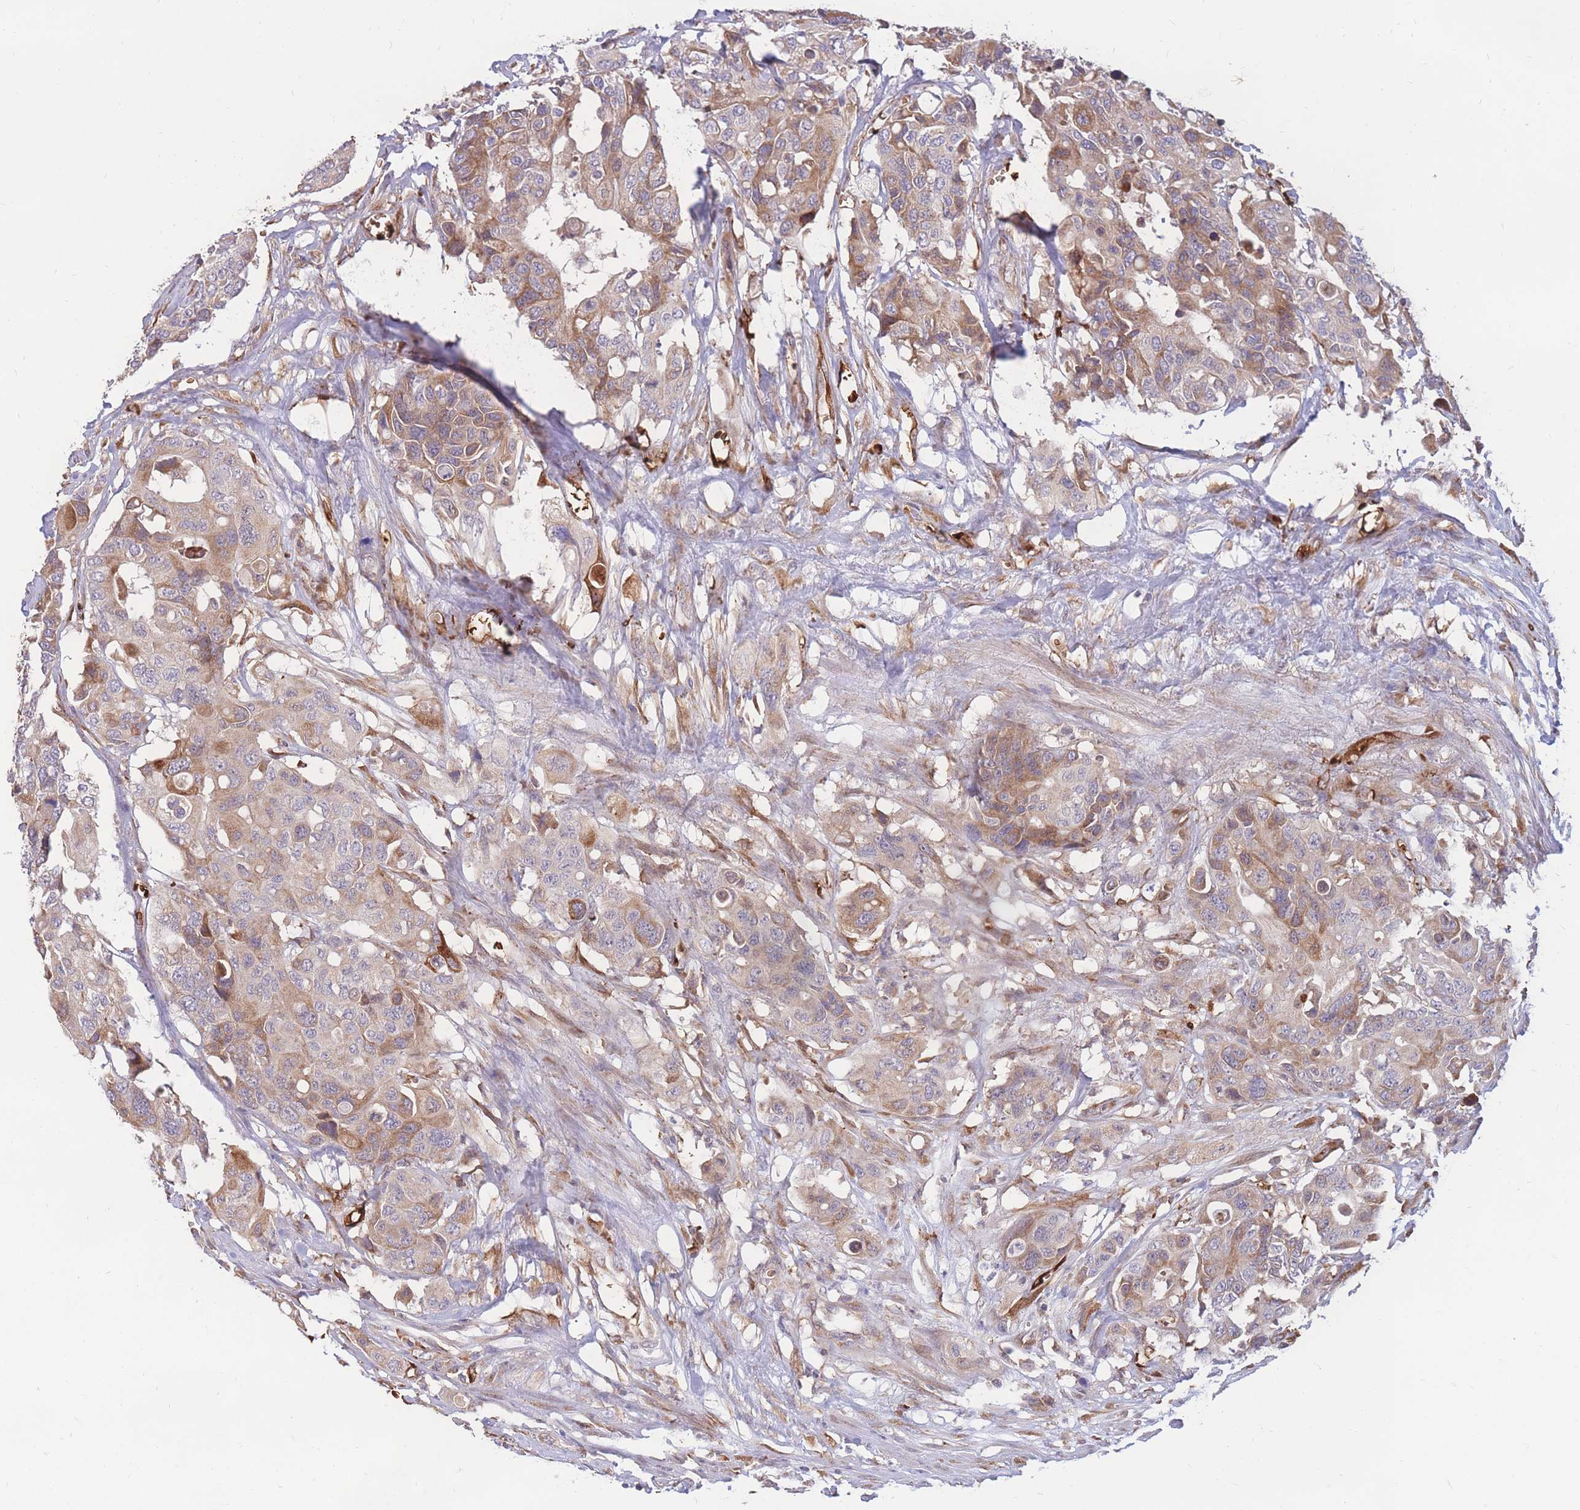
{"staining": {"intensity": "moderate", "quantity": "25%-75%", "location": "cytoplasmic/membranous"}, "tissue": "colorectal cancer", "cell_type": "Tumor cells", "image_type": "cancer", "snomed": [{"axis": "morphology", "description": "Adenocarcinoma, NOS"}, {"axis": "topography", "description": "Colon"}], "caption": "Immunohistochemical staining of colorectal cancer (adenocarcinoma) exhibits medium levels of moderate cytoplasmic/membranous expression in about 25%-75% of tumor cells.", "gene": "ATP10D", "patient": {"sex": "male", "age": 77}}